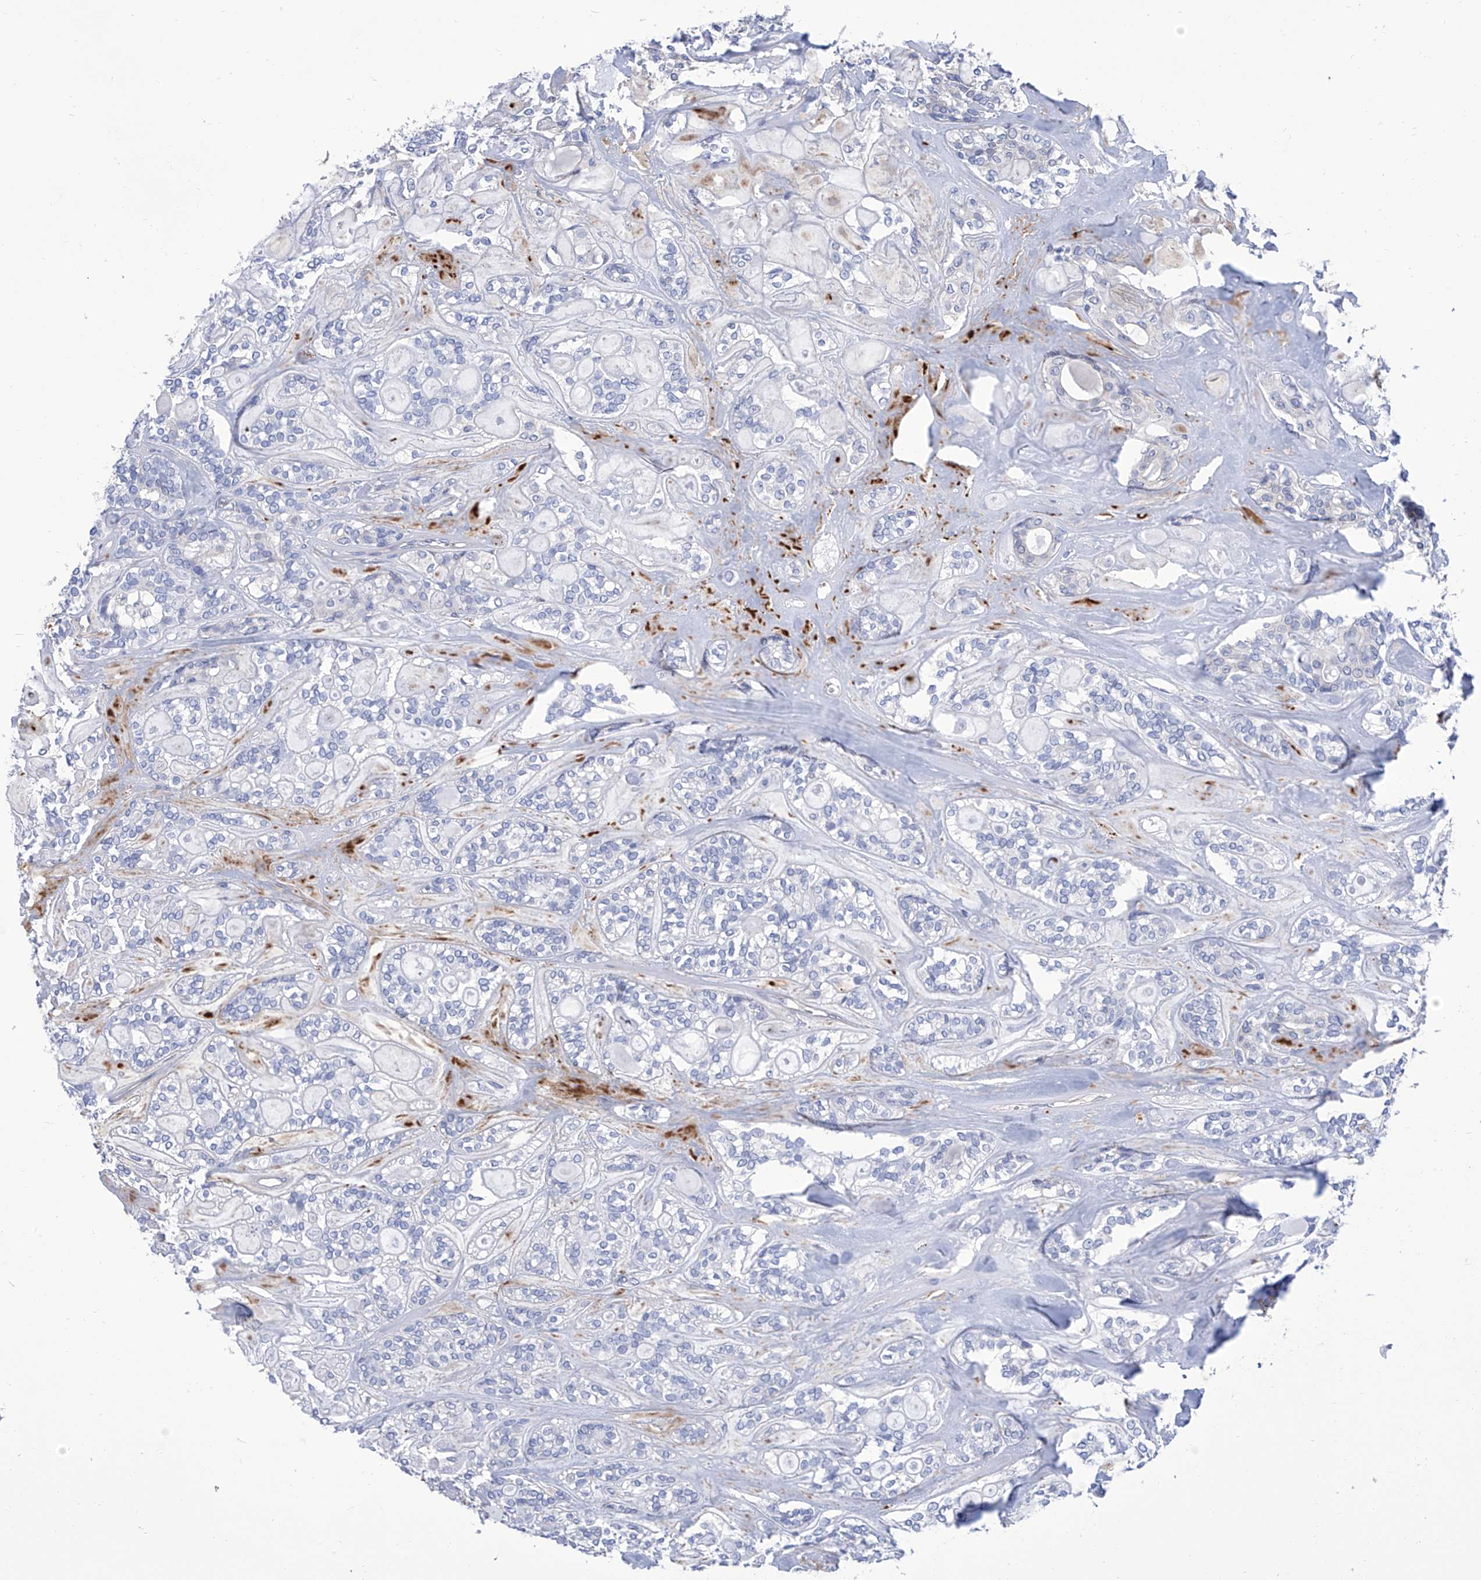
{"staining": {"intensity": "negative", "quantity": "none", "location": "none"}, "tissue": "head and neck cancer", "cell_type": "Tumor cells", "image_type": "cancer", "snomed": [{"axis": "morphology", "description": "Adenocarcinoma, NOS"}, {"axis": "topography", "description": "Head-Neck"}], "caption": "Immunohistochemical staining of head and neck cancer (adenocarcinoma) exhibits no significant staining in tumor cells.", "gene": "SMS", "patient": {"sex": "male", "age": 66}}